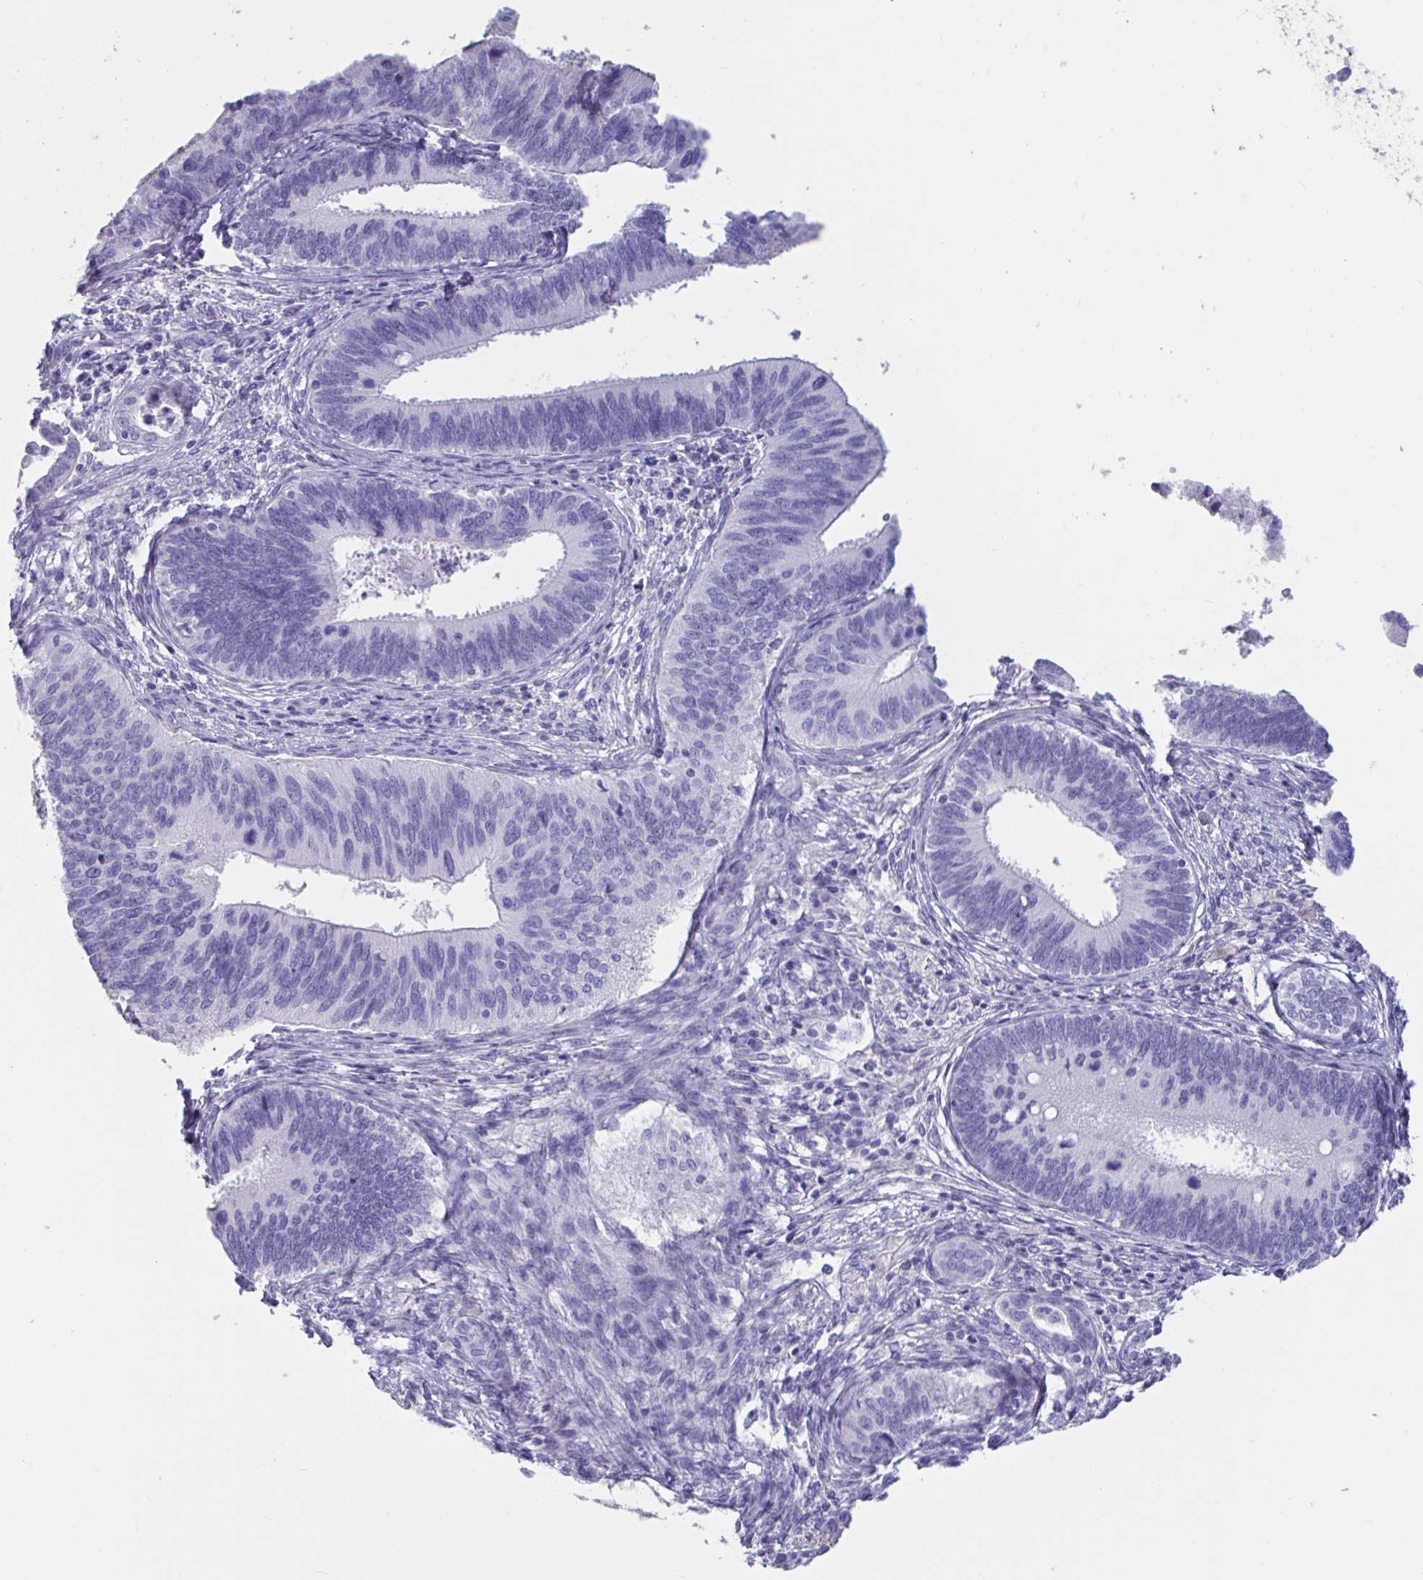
{"staining": {"intensity": "negative", "quantity": "none", "location": "none"}, "tissue": "cervical cancer", "cell_type": "Tumor cells", "image_type": "cancer", "snomed": [{"axis": "morphology", "description": "Adenocarcinoma, NOS"}, {"axis": "topography", "description": "Cervix"}], "caption": "High power microscopy photomicrograph of an immunohistochemistry (IHC) histopathology image of cervical cancer, revealing no significant staining in tumor cells. (DAB (3,3'-diaminobenzidine) immunohistochemistry (IHC), high magnification).", "gene": "TNNC1", "patient": {"sex": "female", "age": 42}}